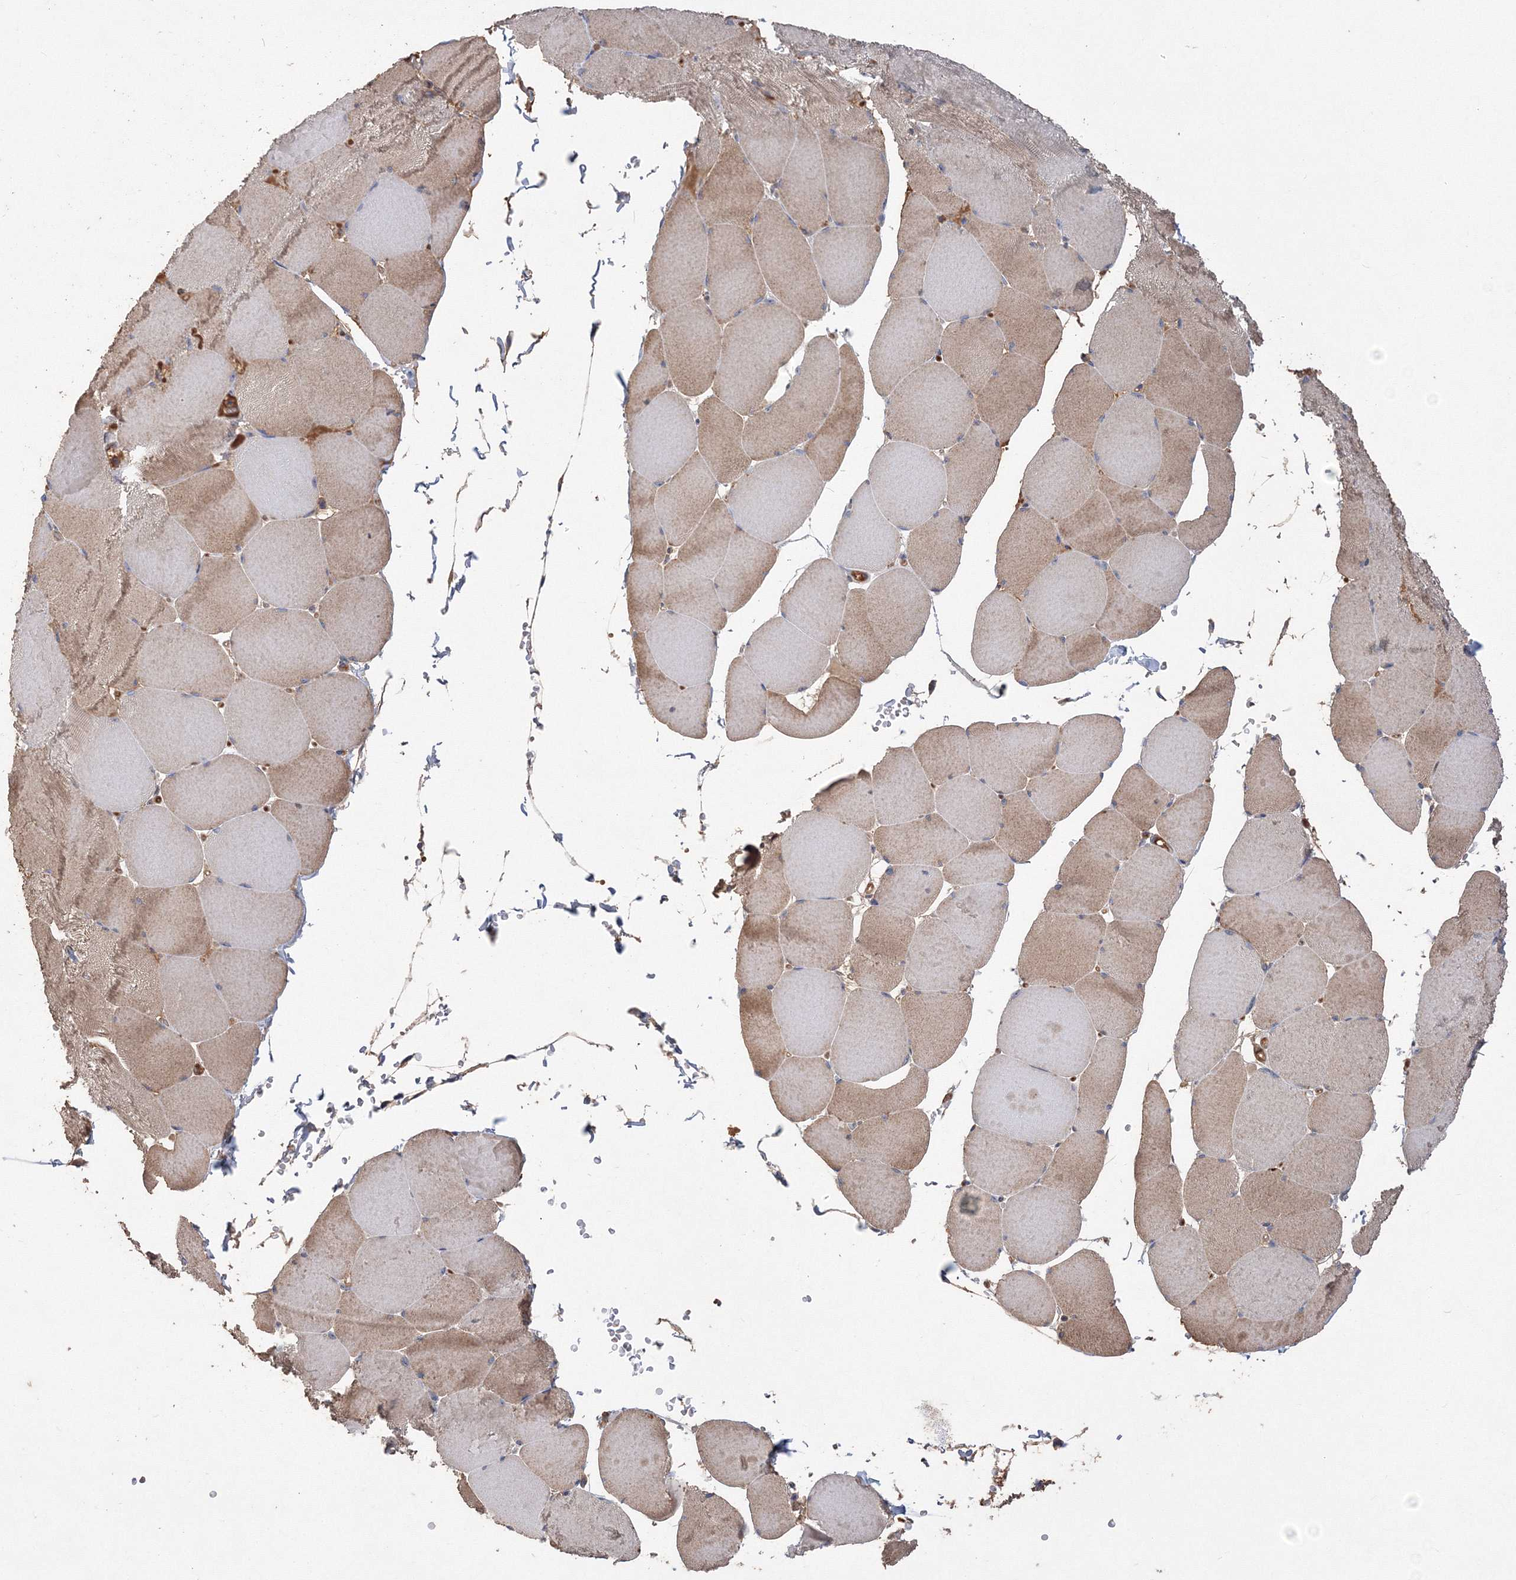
{"staining": {"intensity": "moderate", "quantity": ">75%", "location": "cytoplasmic/membranous"}, "tissue": "skeletal muscle", "cell_type": "Myocytes", "image_type": "normal", "snomed": [{"axis": "morphology", "description": "Normal tissue, NOS"}, {"axis": "topography", "description": "Skeletal muscle"}, {"axis": "topography", "description": "Head-Neck"}], "caption": "Immunohistochemical staining of unremarkable human skeletal muscle displays >75% levels of moderate cytoplasmic/membranous protein expression in about >75% of myocytes. The protein of interest is shown in brown color, while the nuclei are stained blue.", "gene": "GRINA", "patient": {"sex": "male", "age": 66}}